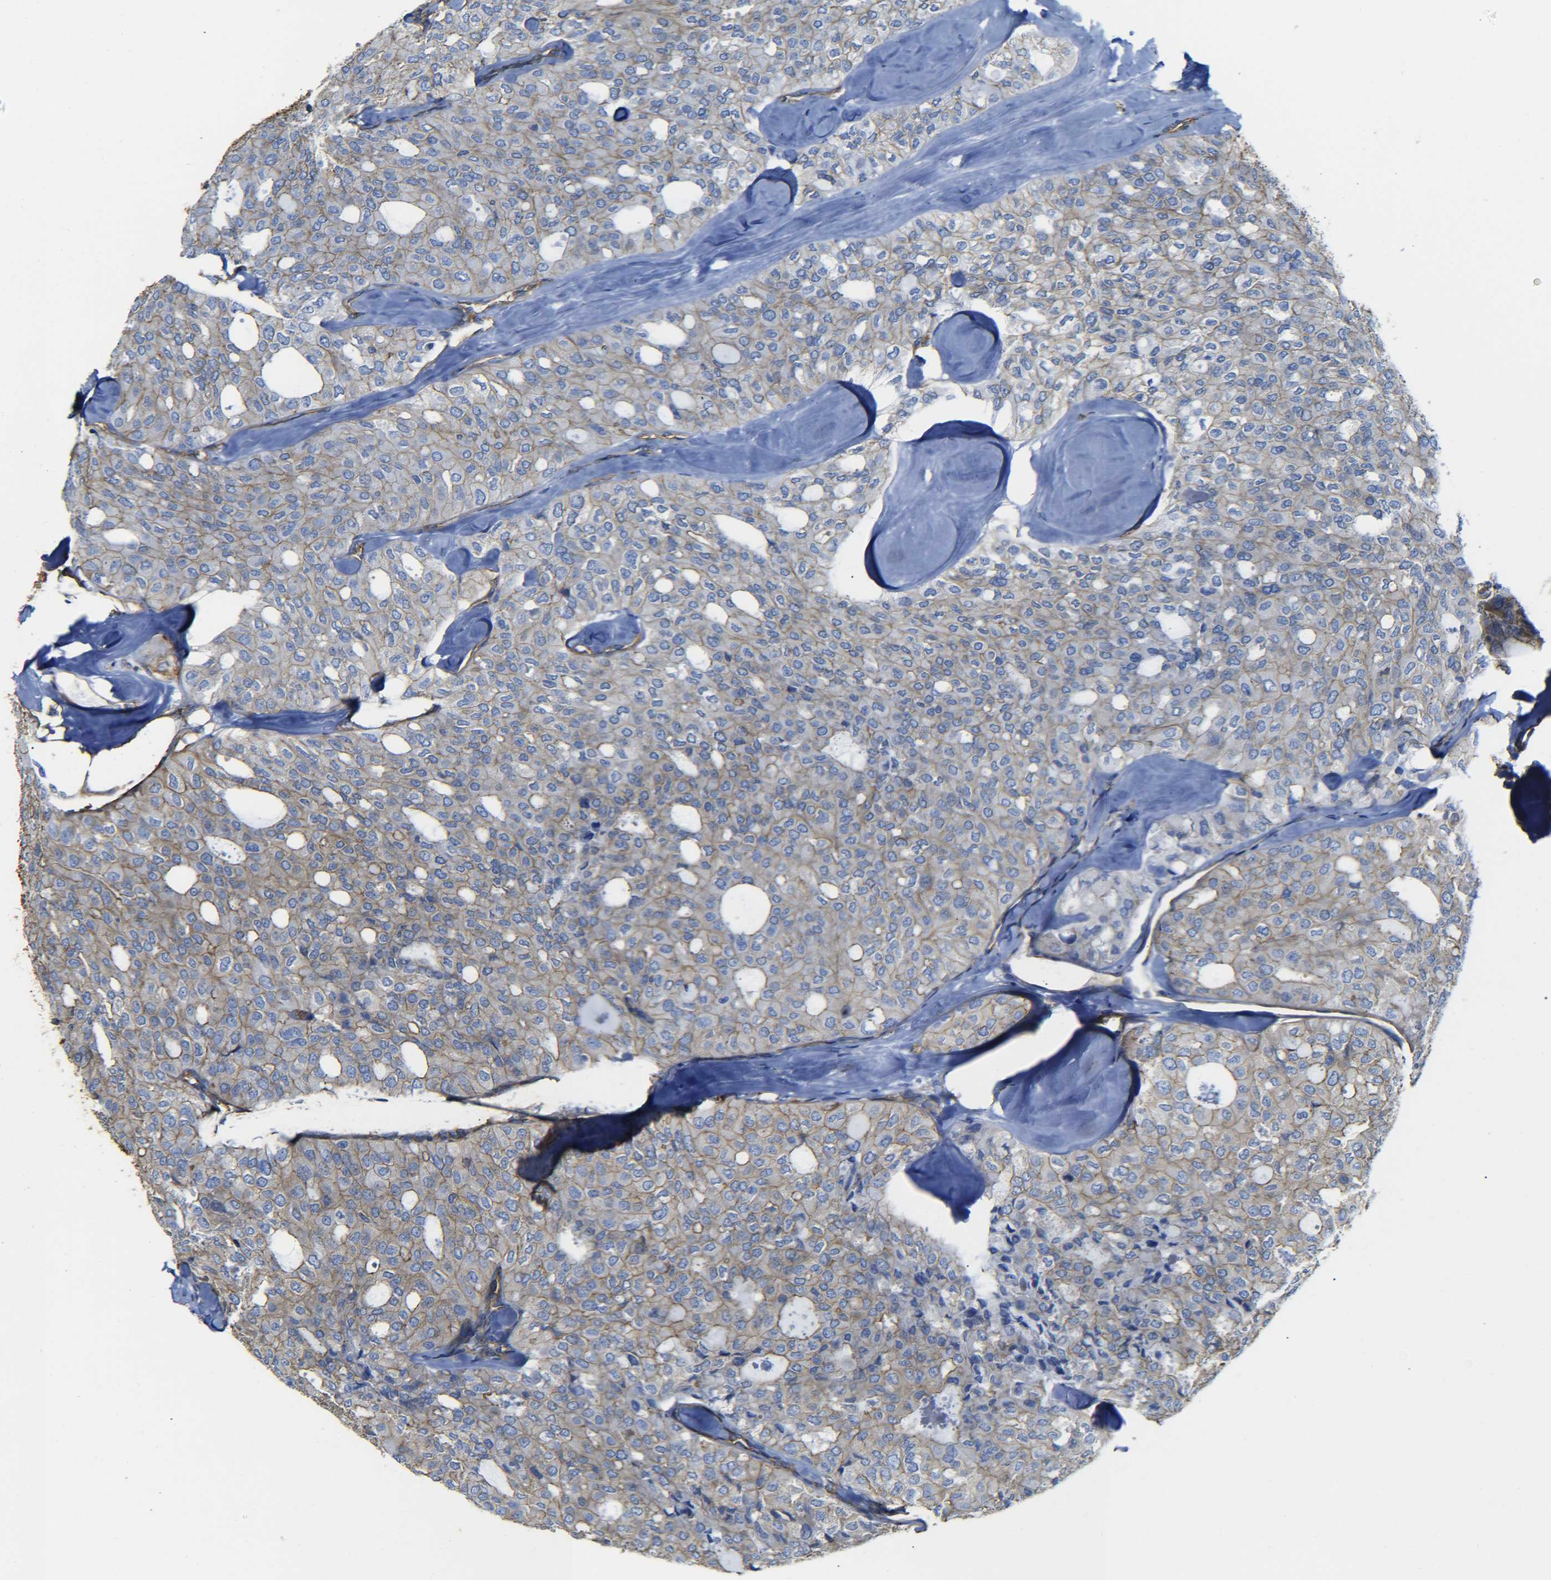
{"staining": {"intensity": "moderate", "quantity": ">75%", "location": "cytoplasmic/membranous"}, "tissue": "thyroid cancer", "cell_type": "Tumor cells", "image_type": "cancer", "snomed": [{"axis": "morphology", "description": "Follicular adenoma carcinoma, NOS"}, {"axis": "topography", "description": "Thyroid gland"}], "caption": "DAB immunohistochemical staining of human thyroid follicular adenoma carcinoma reveals moderate cytoplasmic/membranous protein positivity in about >75% of tumor cells.", "gene": "SPTBN1", "patient": {"sex": "male", "age": 75}}